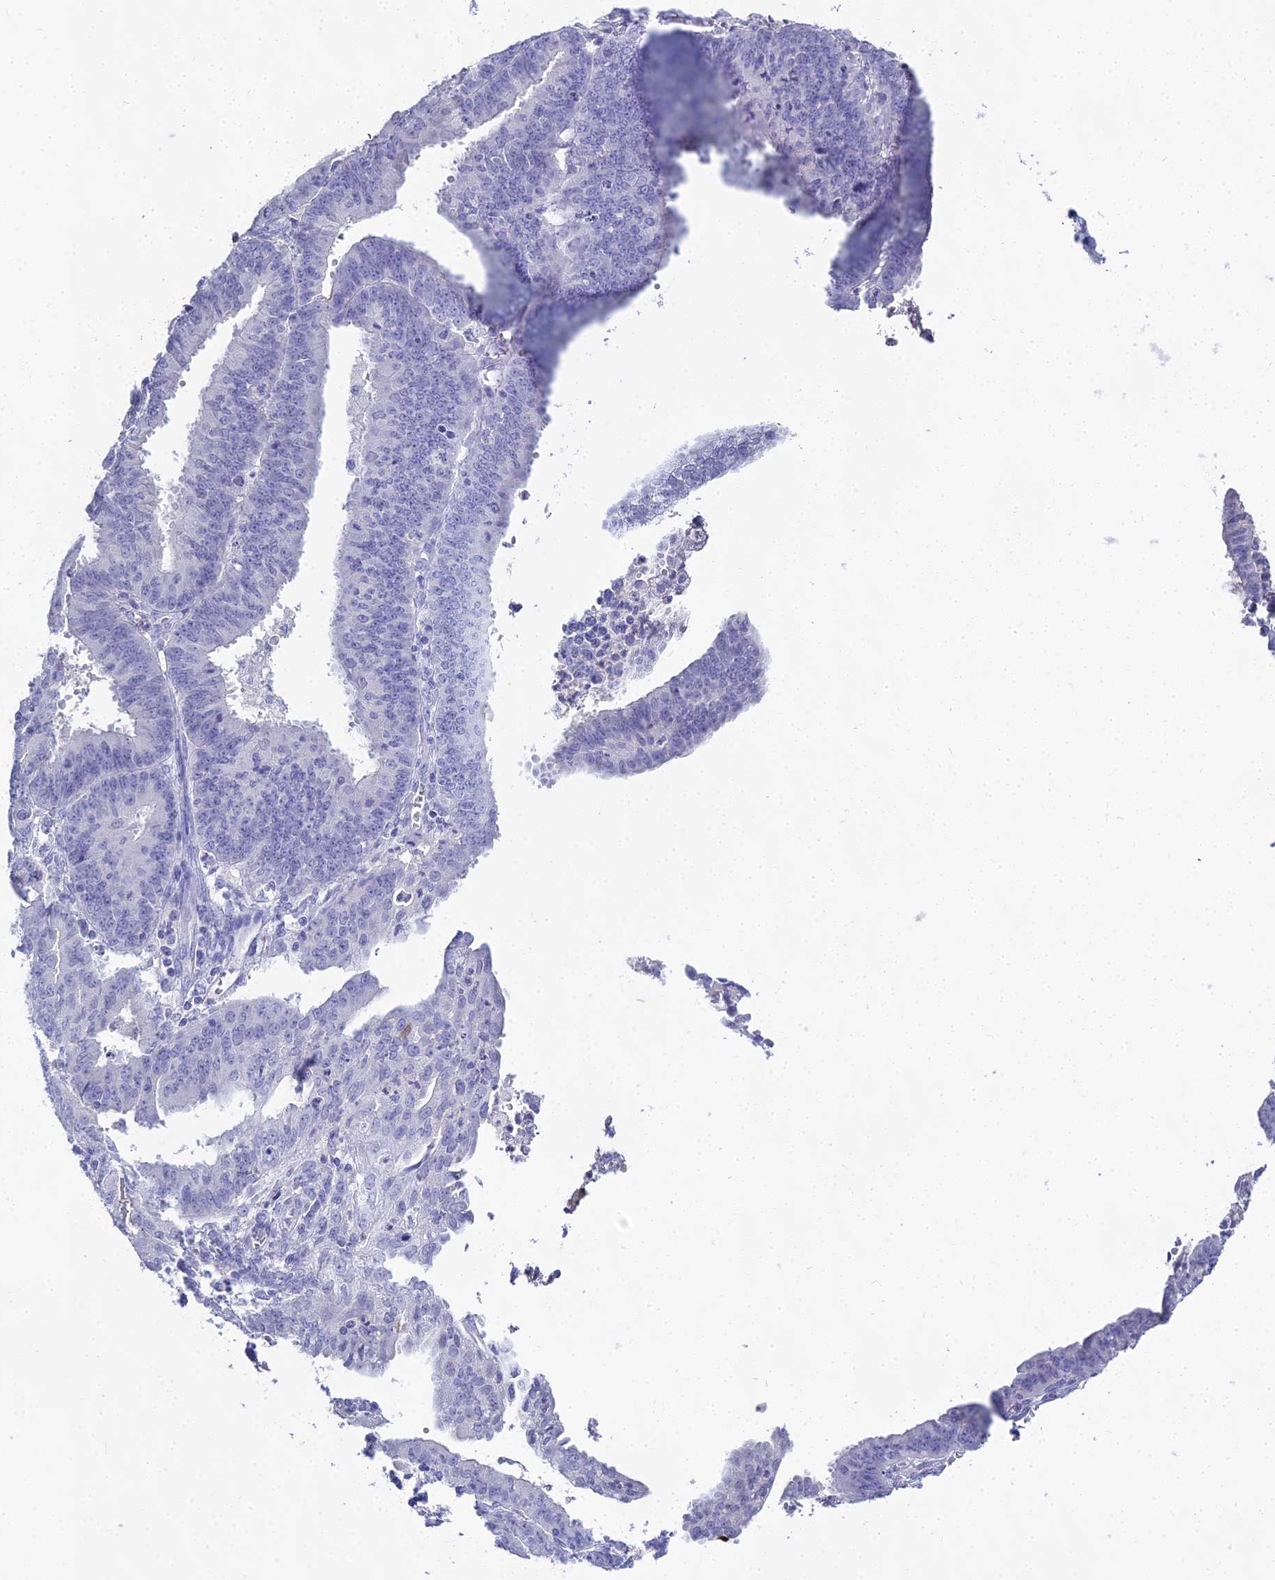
{"staining": {"intensity": "negative", "quantity": "none", "location": "none"}, "tissue": "endometrial cancer", "cell_type": "Tumor cells", "image_type": "cancer", "snomed": [{"axis": "morphology", "description": "Adenocarcinoma, NOS"}, {"axis": "topography", "description": "Endometrium"}], "caption": "Immunohistochemistry (IHC) histopathology image of neoplastic tissue: human endometrial cancer (adenocarcinoma) stained with DAB exhibits no significant protein positivity in tumor cells.", "gene": "S100A7", "patient": {"sex": "female", "age": 73}}